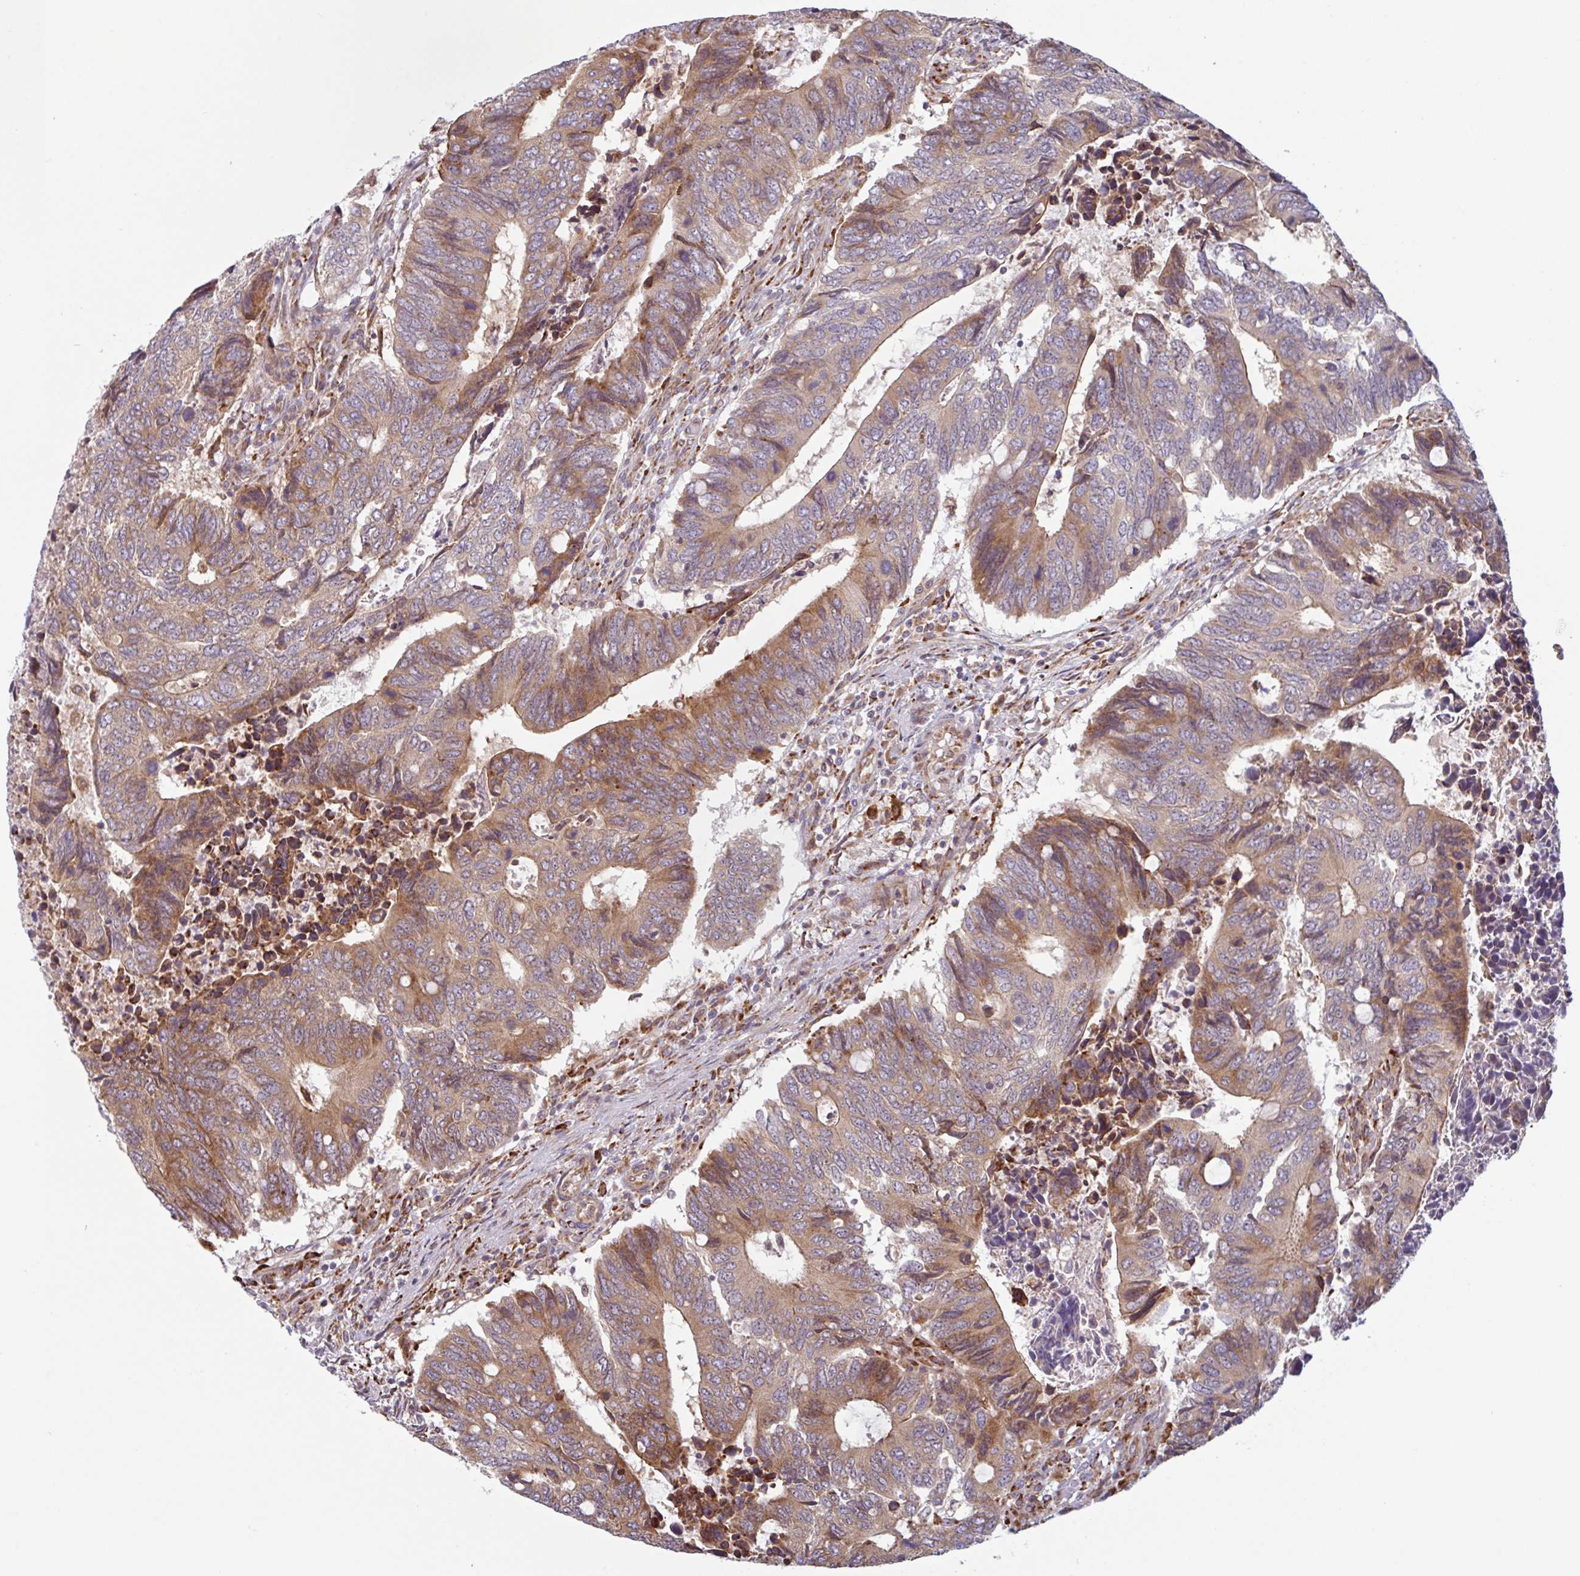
{"staining": {"intensity": "moderate", "quantity": ">75%", "location": "cytoplasmic/membranous"}, "tissue": "colorectal cancer", "cell_type": "Tumor cells", "image_type": "cancer", "snomed": [{"axis": "morphology", "description": "Adenocarcinoma, NOS"}, {"axis": "topography", "description": "Colon"}], "caption": "This photomicrograph reveals immunohistochemistry staining of human colorectal cancer (adenocarcinoma), with medium moderate cytoplasmic/membranous positivity in approximately >75% of tumor cells.", "gene": "RIT1", "patient": {"sex": "male", "age": 87}}